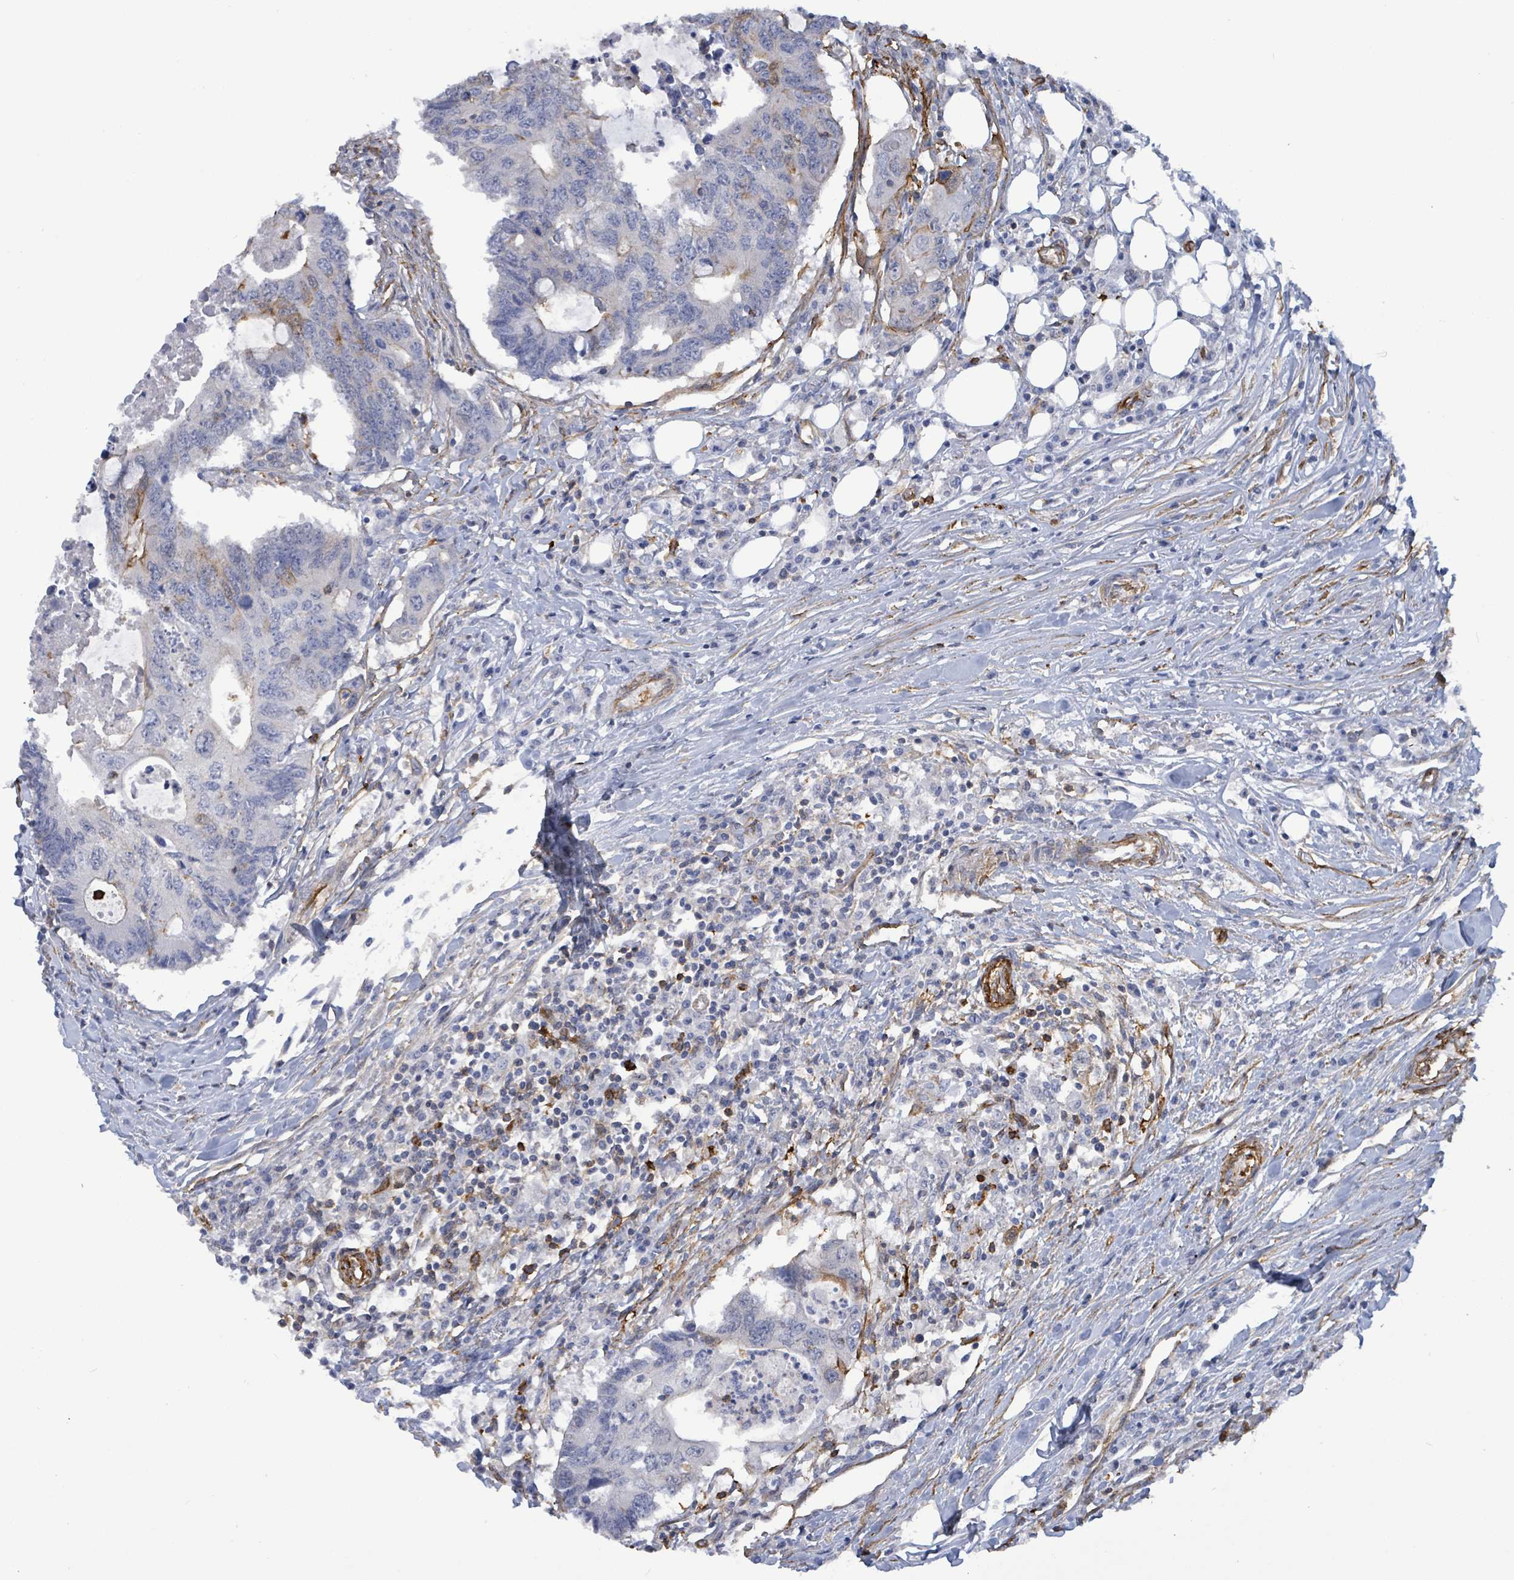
{"staining": {"intensity": "moderate", "quantity": "<25%", "location": "cytoplasmic/membranous"}, "tissue": "colorectal cancer", "cell_type": "Tumor cells", "image_type": "cancer", "snomed": [{"axis": "morphology", "description": "Adenocarcinoma, NOS"}, {"axis": "topography", "description": "Colon"}], "caption": "This is an image of IHC staining of colorectal cancer (adenocarcinoma), which shows moderate staining in the cytoplasmic/membranous of tumor cells.", "gene": "PRKRIP1", "patient": {"sex": "male", "age": 71}}